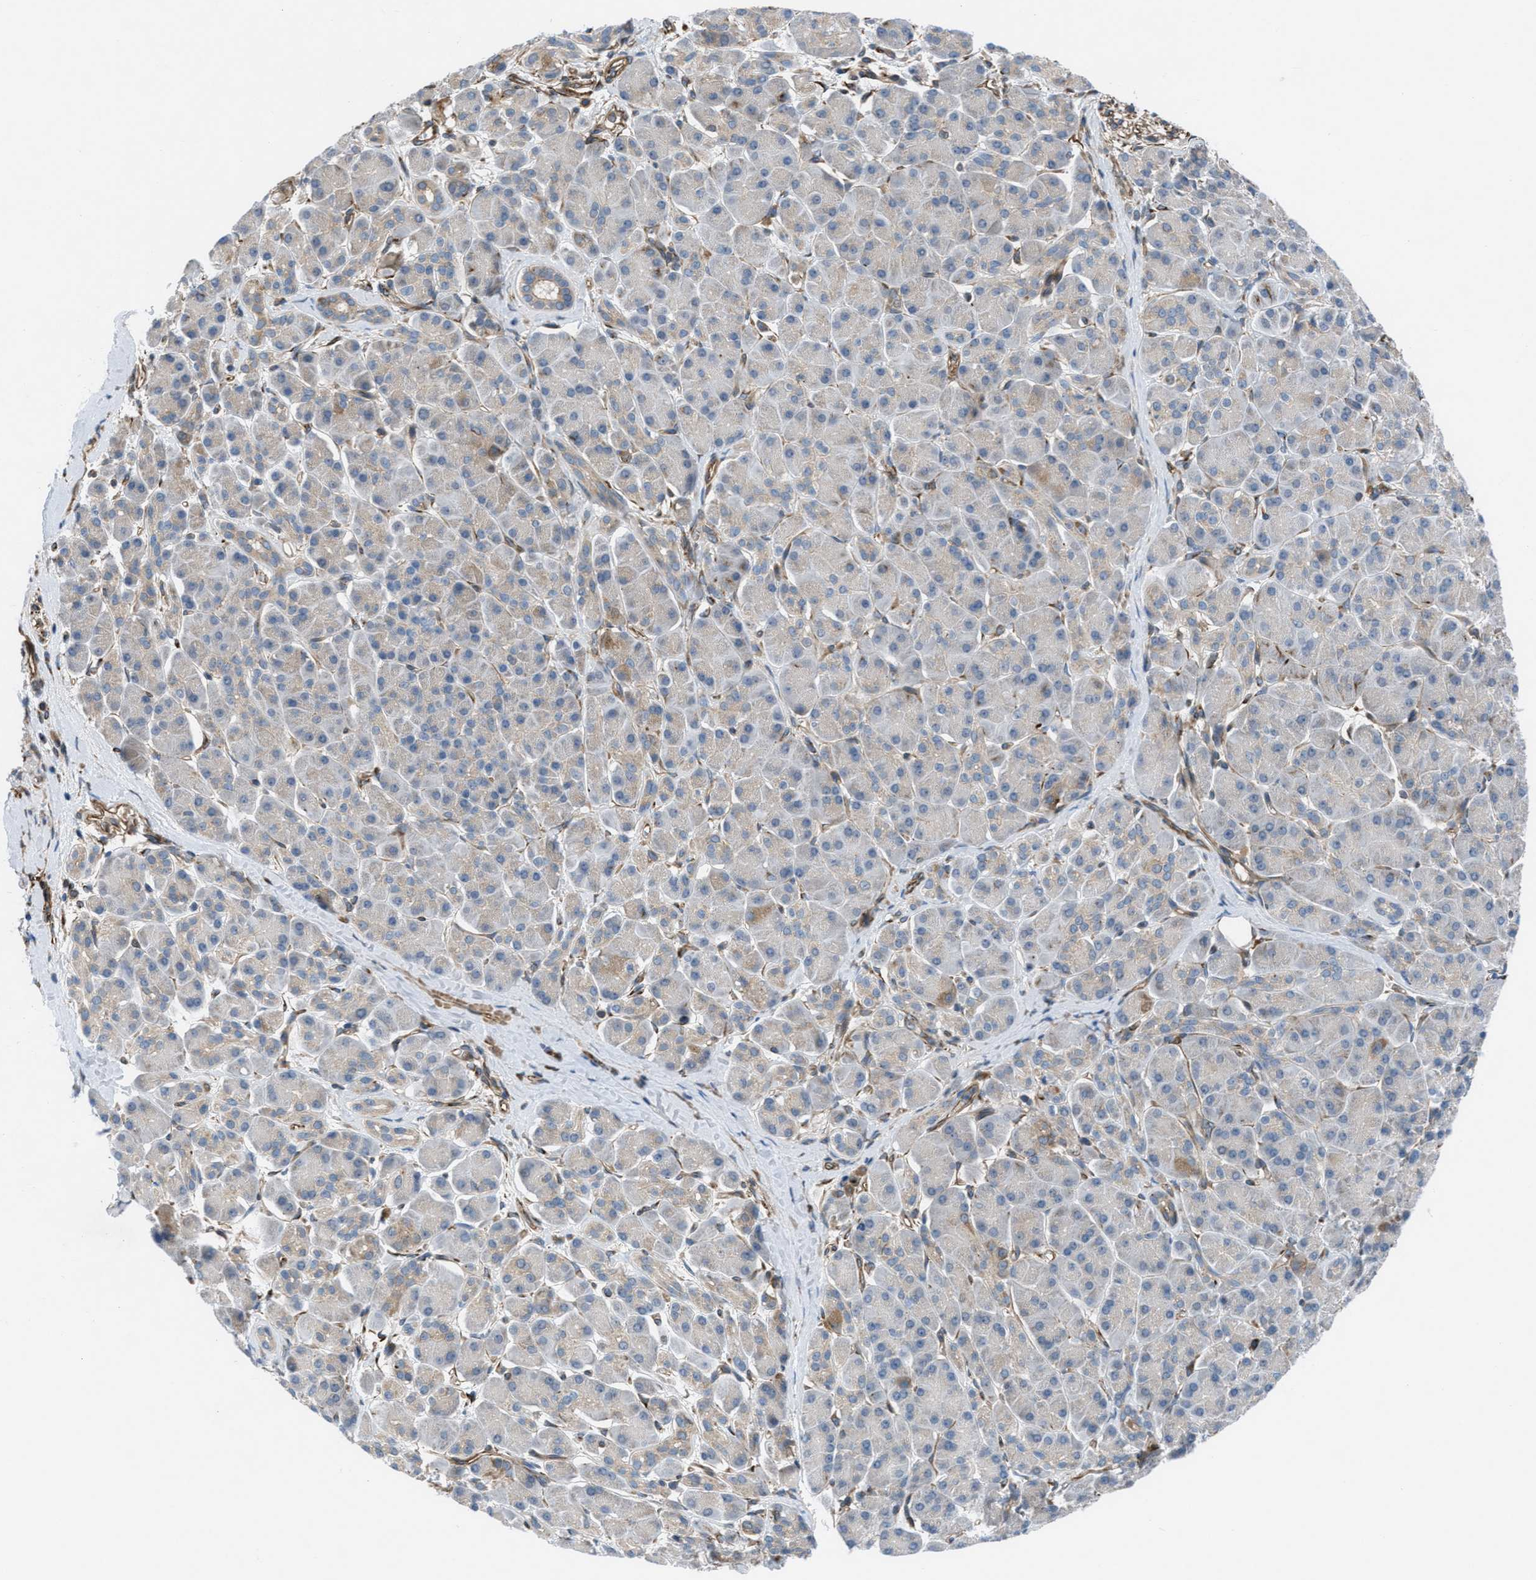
{"staining": {"intensity": "weak", "quantity": "<25%", "location": "cytoplasmic/membranous"}, "tissue": "pancreatic cancer", "cell_type": "Tumor cells", "image_type": "cancer", "snomed": [{"axis": "morphology", "description": "Adenocarcinoma, NOS"}, {"axis": "topography", "description": "Pancreas"}], "caption": "Tumor cells are negative for protein expression in human pancreatic adenocarcinoma. (Stains: DAB (3,3'-diaminobenzidine) immunohistochemistry with hematoxylin counter stain, Microscopy: brightfield microscopy at high magnification).", "gene": "SLC6A9", "patient": {"sex": "male", "age": 55}}